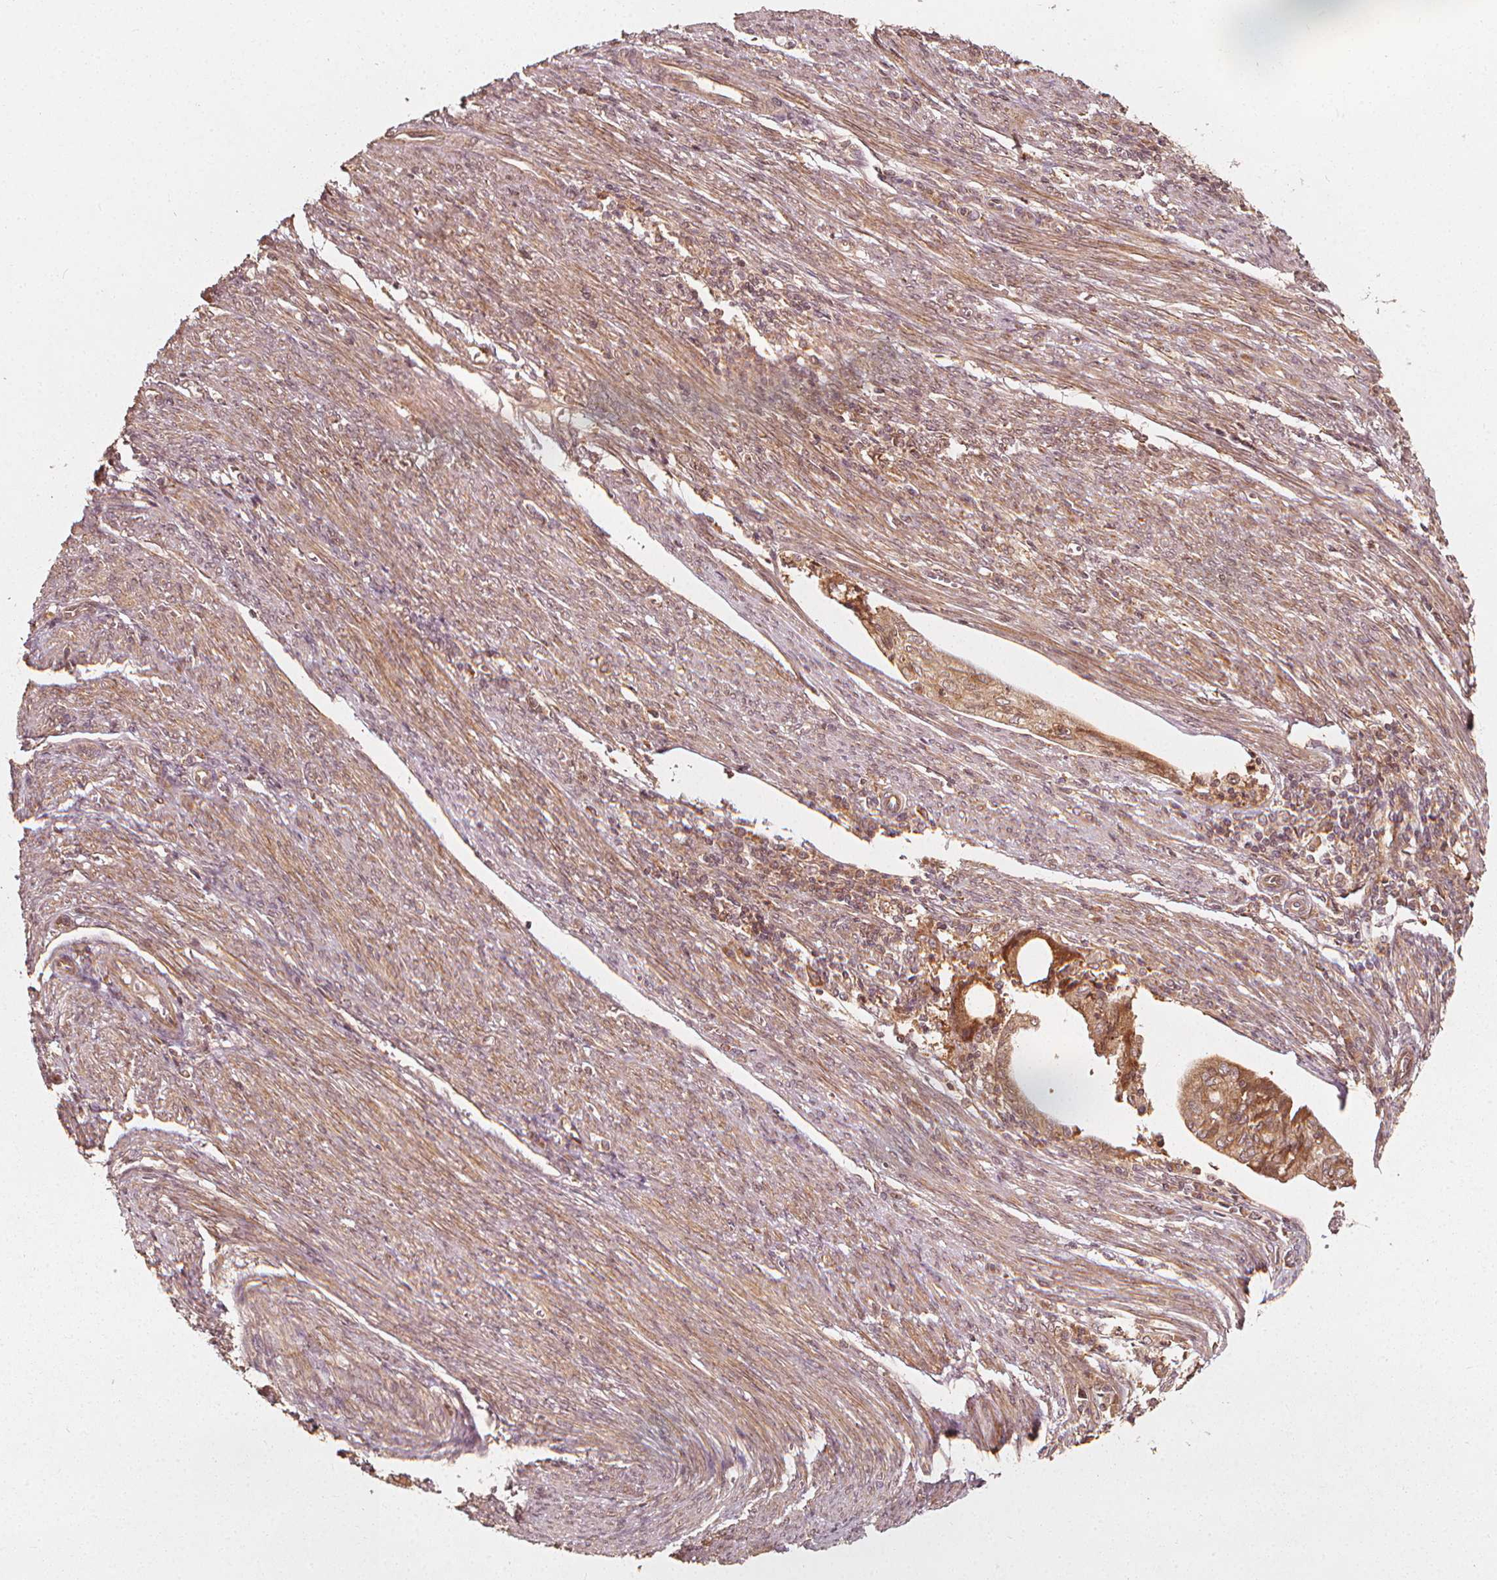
{"staining": {"intensity": "weak", "quantity": ">75%", "location": "cytoplasmic/membranous"}, "tissue": "endometrial cancer", "cell_type": "Tumor cells", "image_type": "cancer", "snomed": [{"axis": "morphology", "description": "Adenocarcinoma, NOS"}, {"axis": "topography", "description": "Endometrium"}], "caption": "Immunohistochemistry photomicrograph of neoplastic tissue: endometrial cancer stained using IHC exhibits low levels of weak protein expression localized specifically in the cytoplasmic/membranous of tumor cells, appearing as a cytoplasmic/membranous brown color.", "gene": "NPC1", "patient": {"sex": "female", "age": 79}}